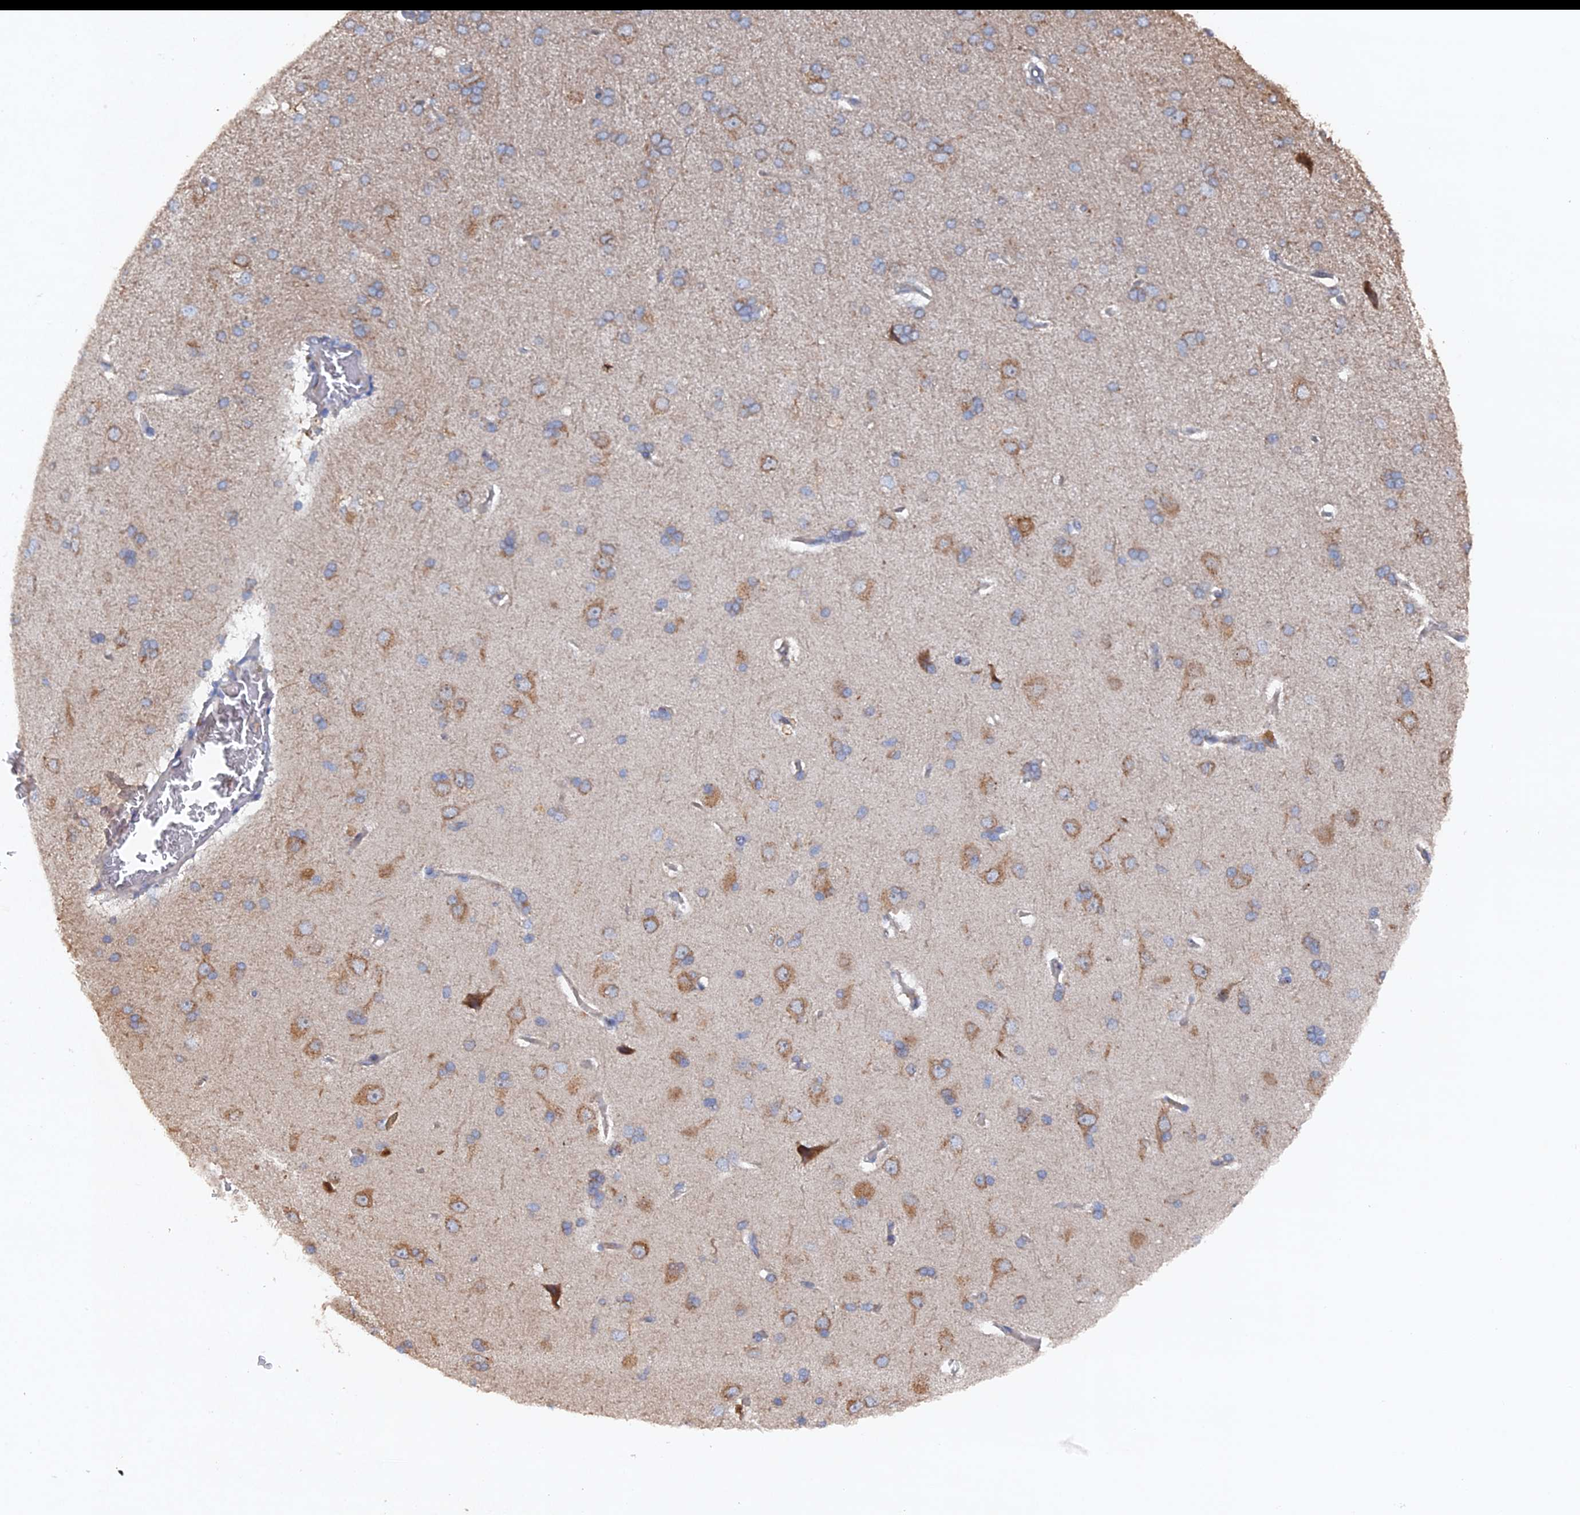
{"staining": {"intensity": "negative", "quantity": "none", "location": "none"}, "tissue": "cerebral cortex", "cell_type": "Endothelial cells", "image_type": "normal", "snomed": [{"axis": "morphology", "description": "Normal tissue, NOS"}, {"axis": "topography", "description": "Cerebral cortex"}], "caption": "Immunohistochemistry (IHC) of benign cerebral cortex reveals no staining in endothelial cells.", "gene": "VPS37C", "patient": {"sex": "male", "age": 62}}